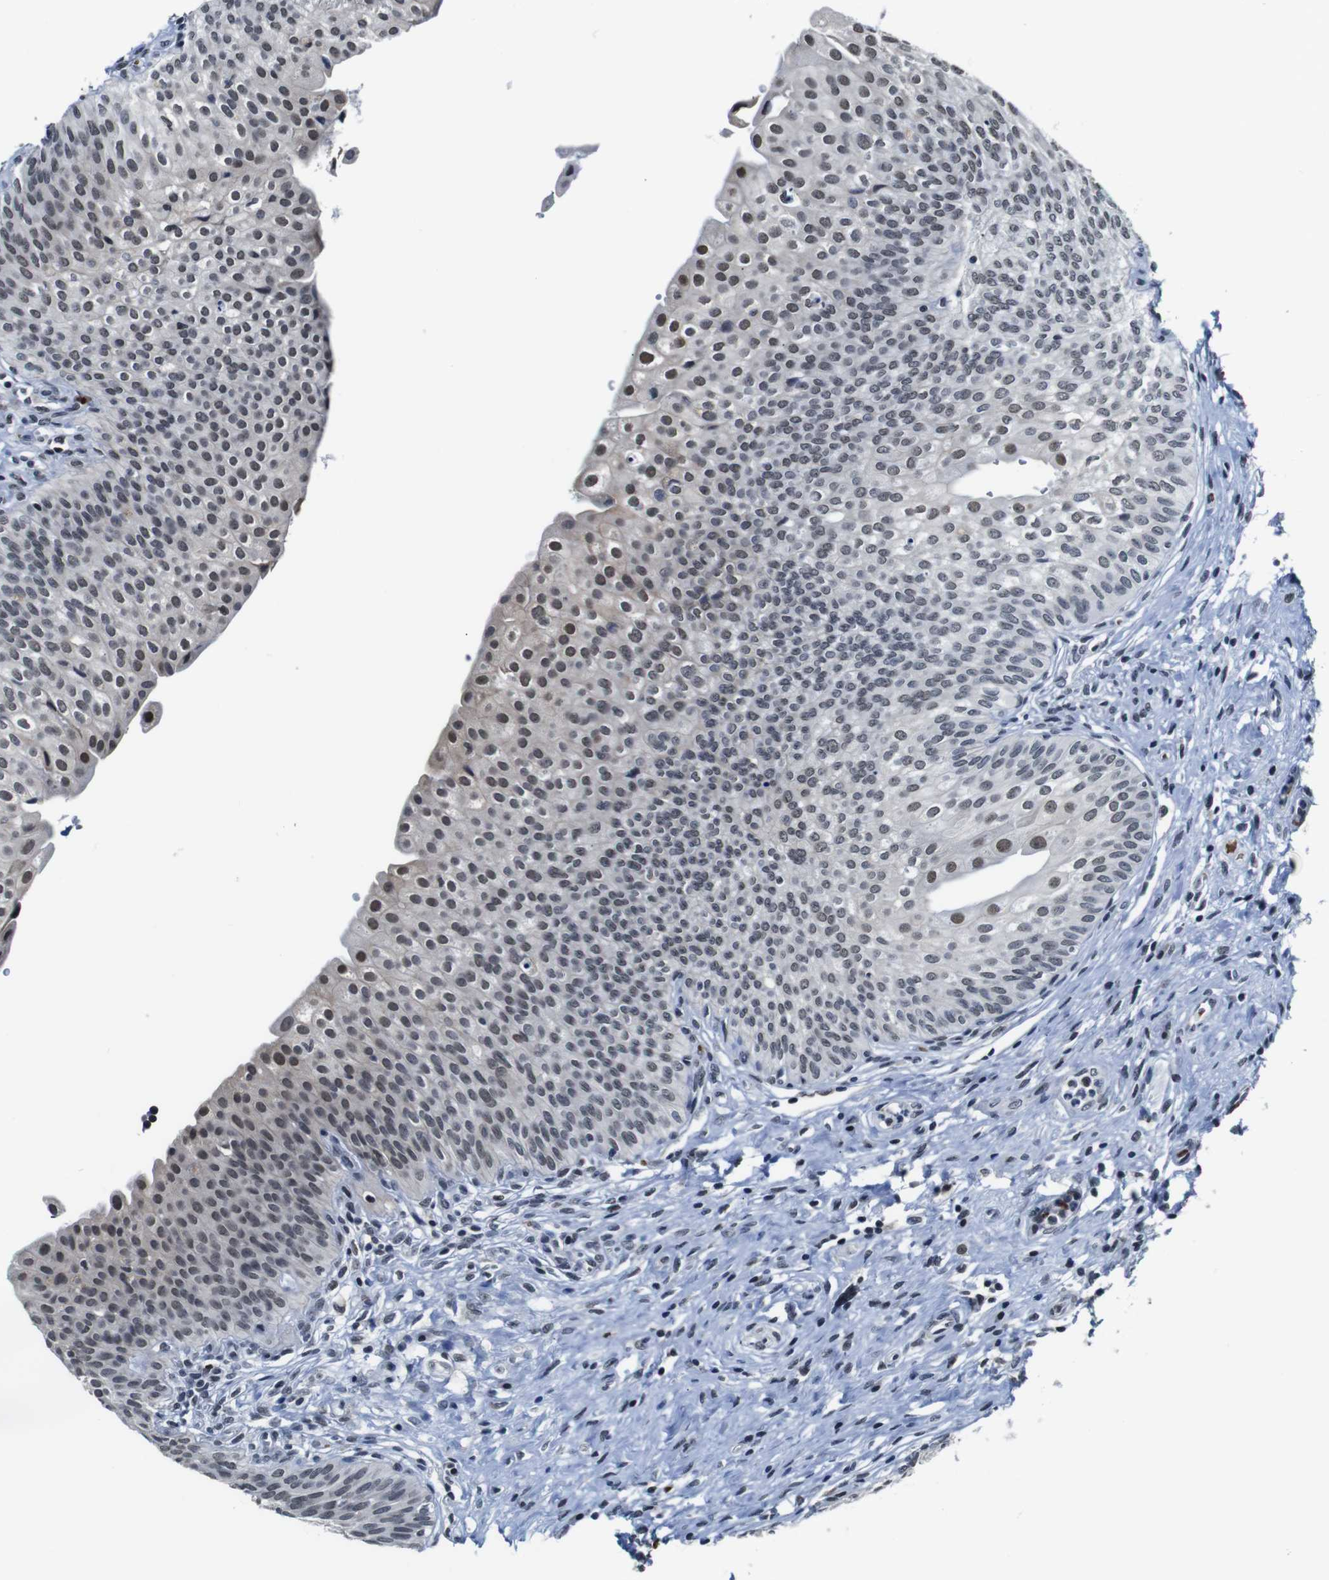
{"staining": {"intensity": "moderate", "quantity": "25%-75%", "location": "nuclear"}, "tissue": "urinary bladder", "cell_type": "Urothelial cells", "image_type": "normal", "snomed": [{"axis": "morphology", "description": "Normal tissue, NOS"}, {"axis": "topography", "description": "Urinary bladder"}], "caption": "Immunohistochemical staining of normal human urinary bladder exhibits moderate nuclear protein positivity in approximately 25%-75% of urothelial cells.", "gene": "ILDR2", "patient": {"sex": "male", "age": 46}}